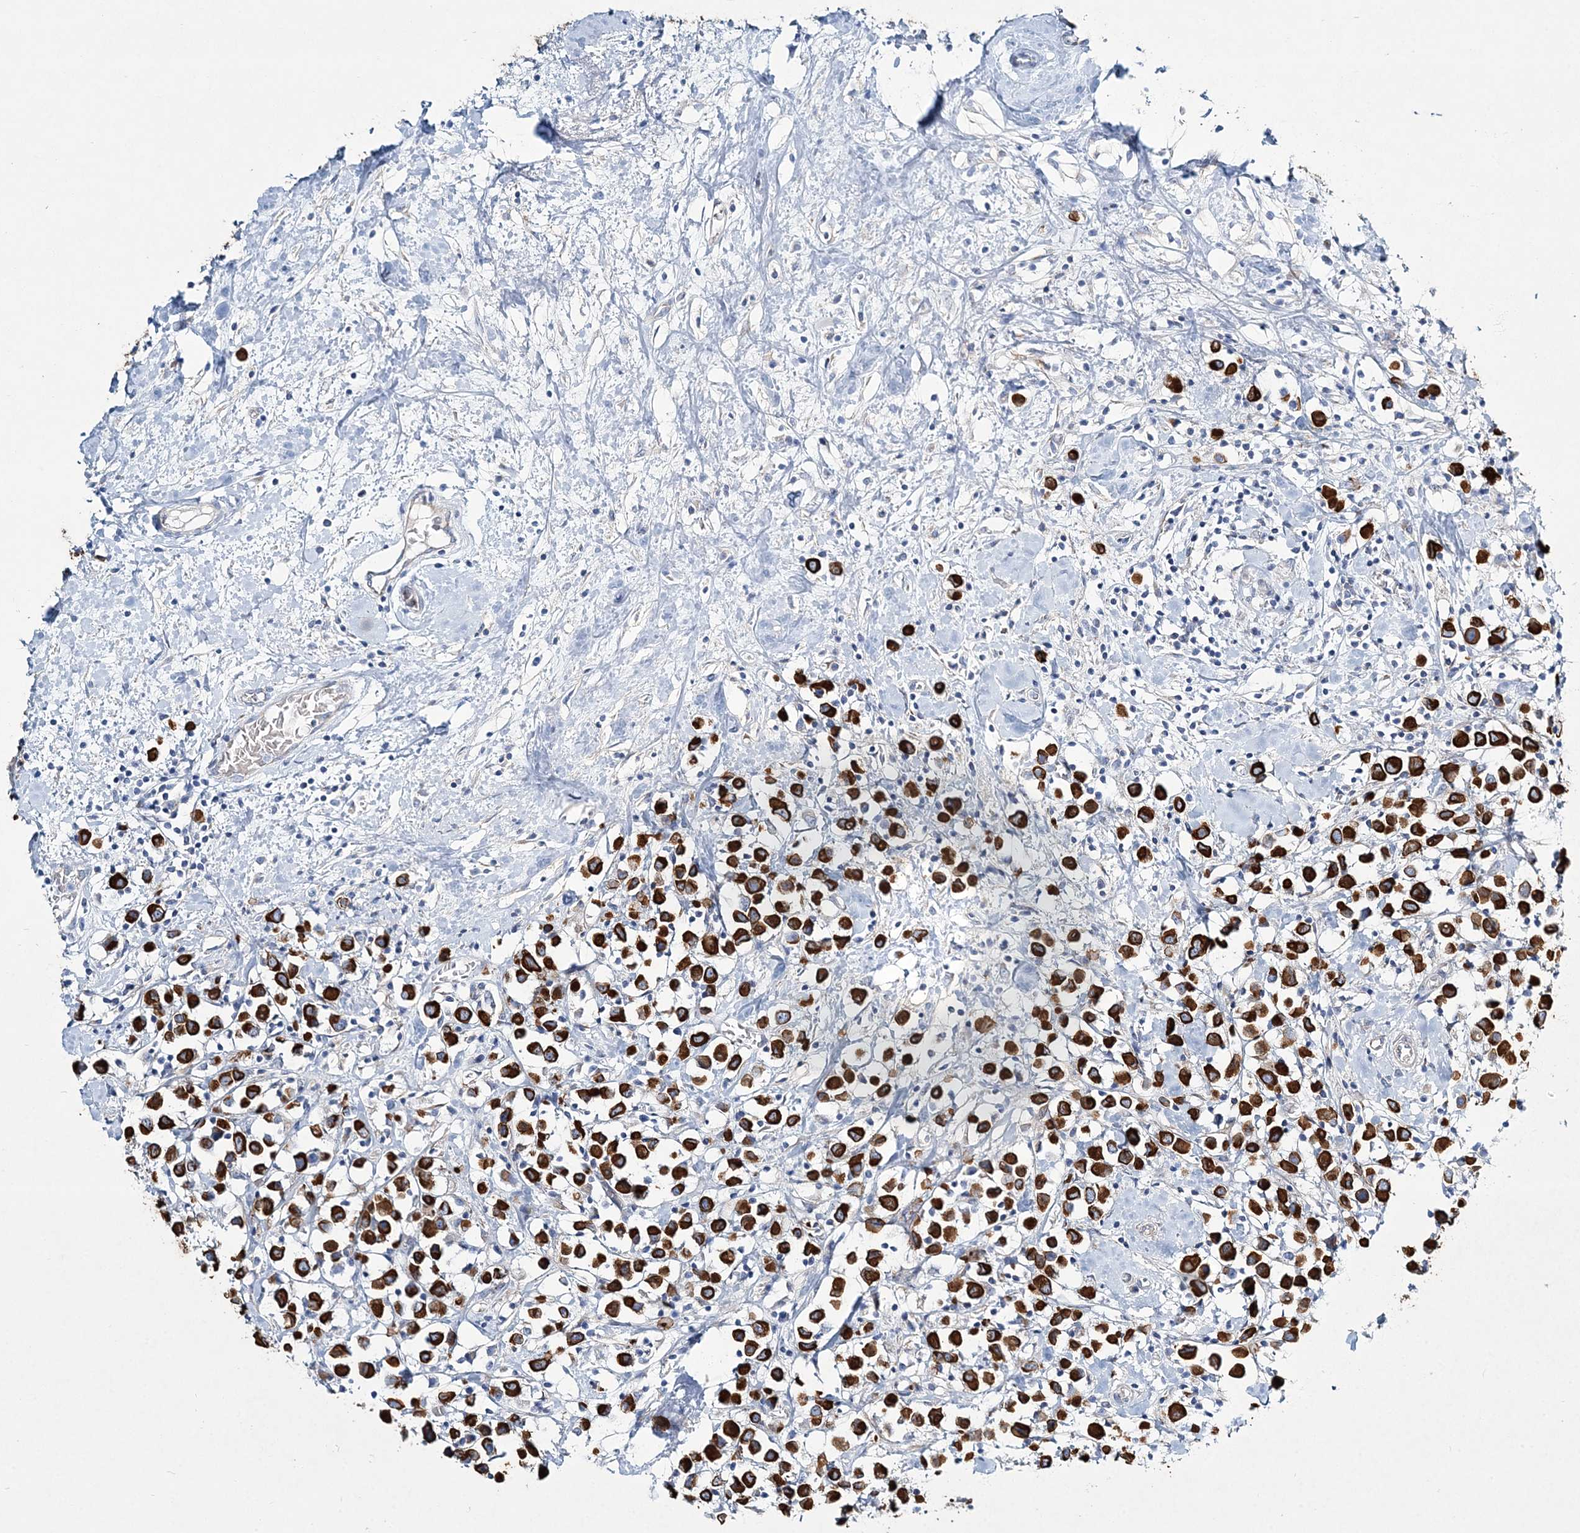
{"staining": {"intensity": "strong", "quantity": ">75%", "location": "cytoplasmic/membranous"}, "tissue": "breast cancer", "cell_type": "Tumor cells", "image_type": "cancer", "snomed": [{"axis": "morphology", "description": "Duct carcinoma"}, {"axis": "topography", "description": "Breast"}], "caption": "A photomicrograph showing strong cytoplasmic/membranous staining in approximately >75% of tumor cells in breast infiltrating ductal carcinoma, as visualized by brown immunohistochemical staining.", "gene": "ADGRL1", "patient": {"sex": "female", "age": 61}}